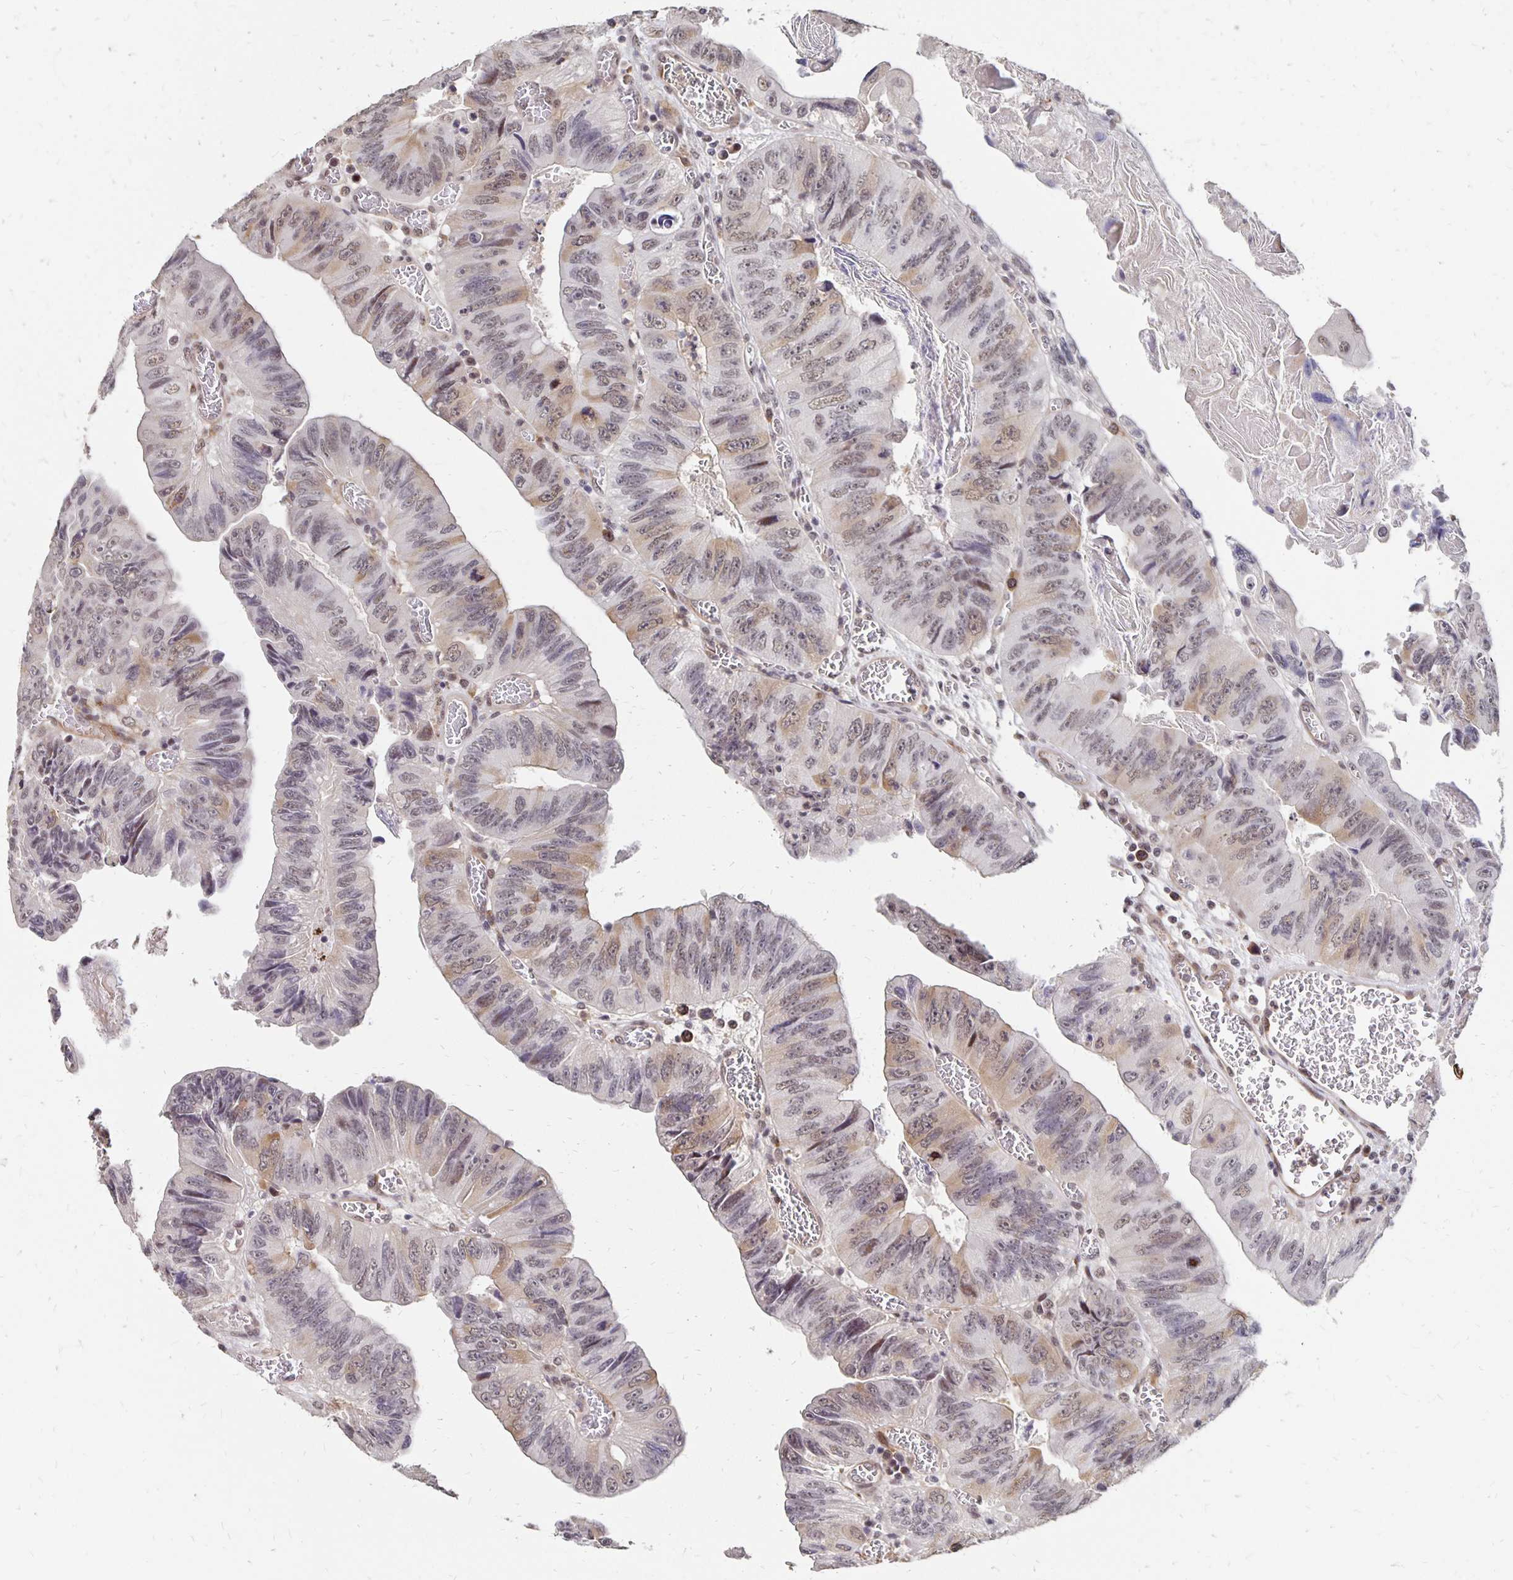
{"staining": {"intensity": "weak", "quantity": "25%-75%", "location": "cytoplasmic/membranous,nuclear"}, "tissue": "colorectal cancer", "cell_type": "Tumor cells", "image_type": "cancer", "snomed": [{"axis": "morphology", "description": "Adenocarcinoma, NOS"}, {"axis": "topography", "description": "Colon"}], "caption": "Immunohistochemistry (IHC) histopathology image of neoplastic tissue: human adenocarcinoma (colorectal) stained using immunohistochemistry (IHC) exhibits low levels of weak protein expression localized specifically in the cytoplasmic/membranous and nuclear of tumor cells, appearing as a cytoplasmic/membranous and nuclear brown color.", "gene": "CLASRP", "patient": {"sex": "female", "age": 84}}